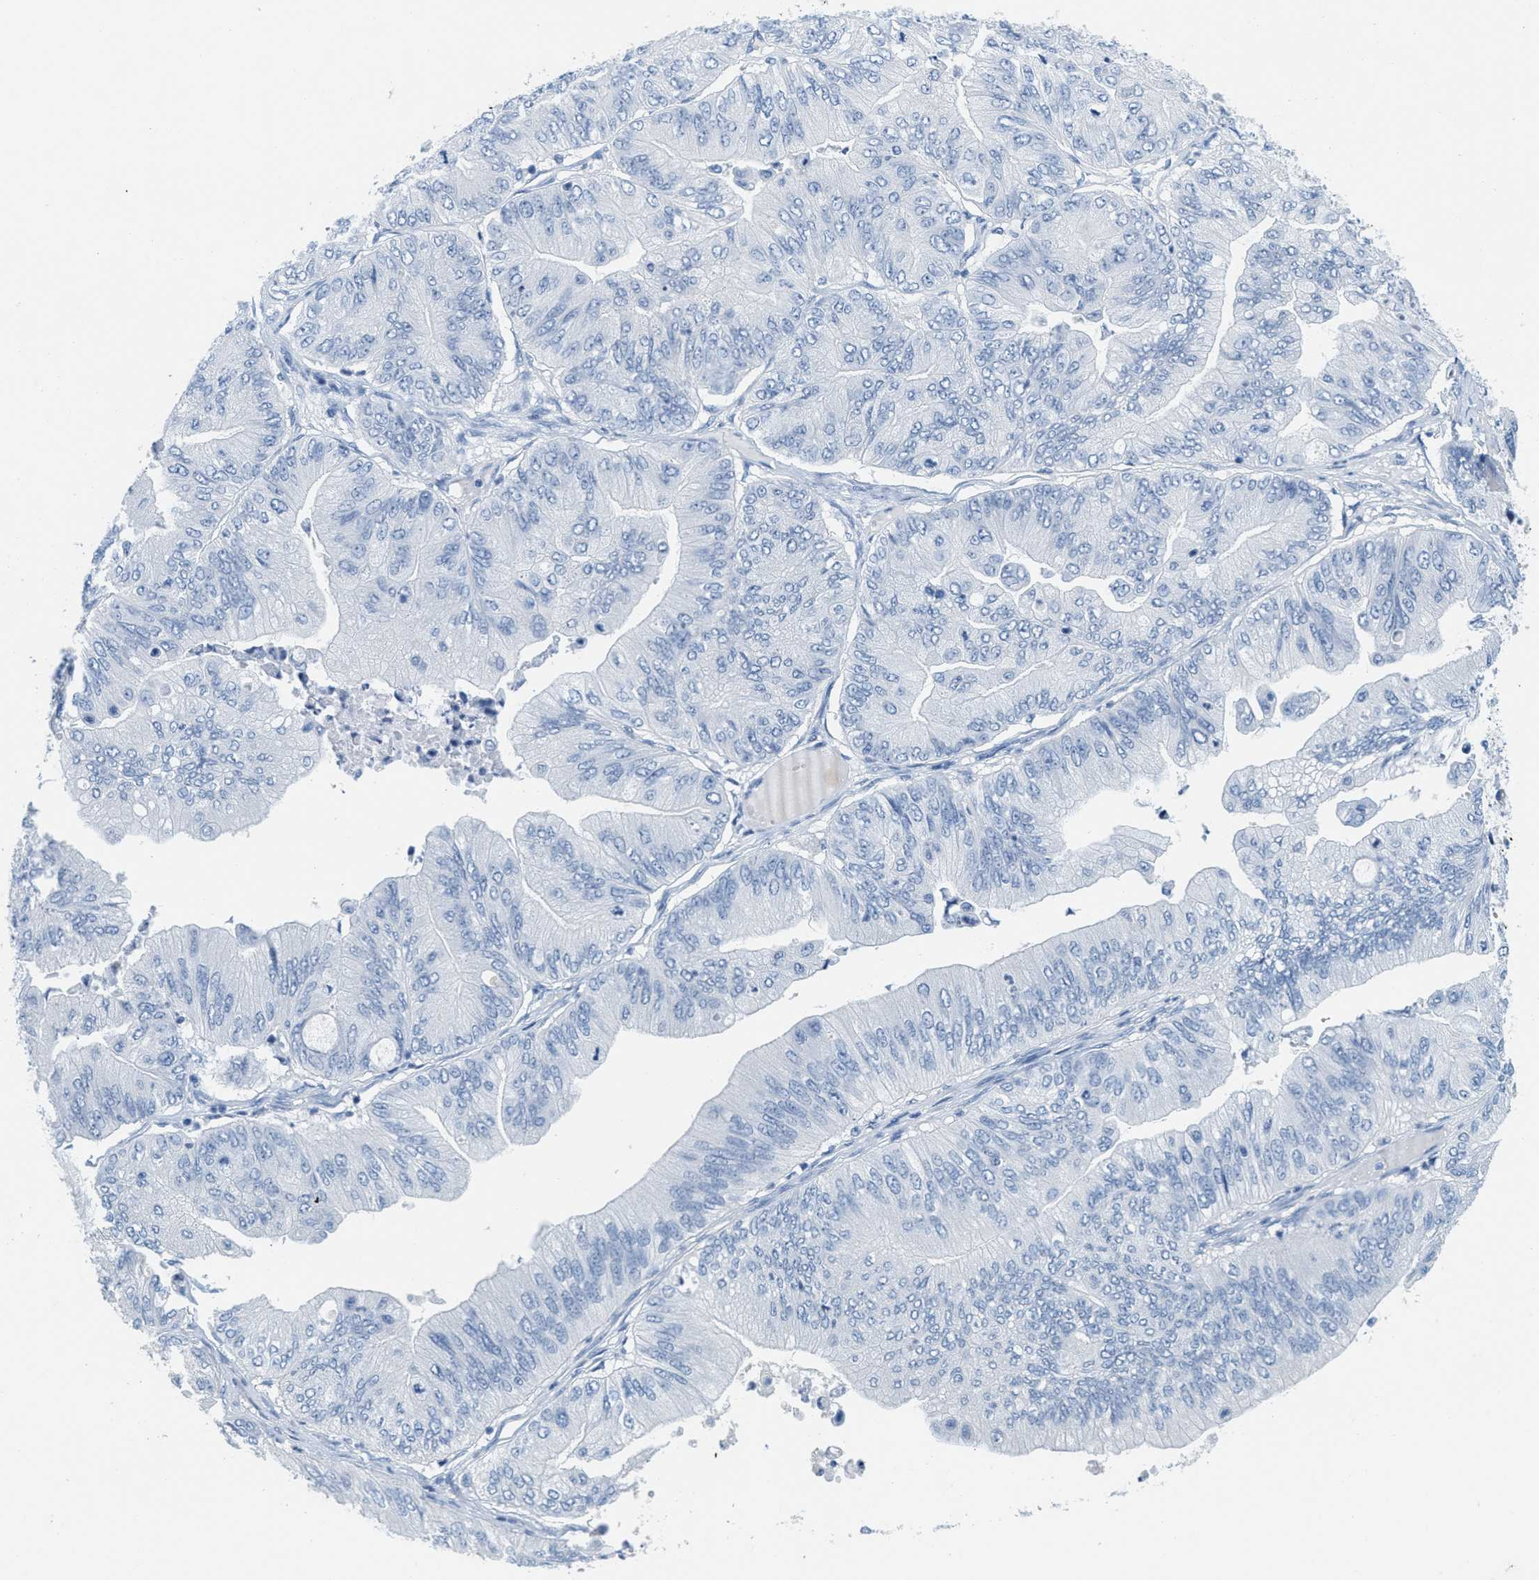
{"staining": {"intensity": "negative", "quantity": "none", "location": "none"}, "tissue": "ovarian cancer", "cell_type": "Tumor cells", "image_type": "cancer", "snomed": [{"axis": "morphology", "description": "Cystadenocarcinoma, mucinous, NOS"}, {"axis": "topography", "description": "Ovary"}], "caption": "The IHC photomicrograph has no significant staining in tumor cells of mucinous cystadenocarcinoma (ovarian) tissue. The staining was performed using DAB to visualize the protein expression in brown, while the nuclei were stained in blue with hematoxylin (Magnification: 20x).", "gene": "GPM6A", "patient": {"sex": "female", "age": 61}}